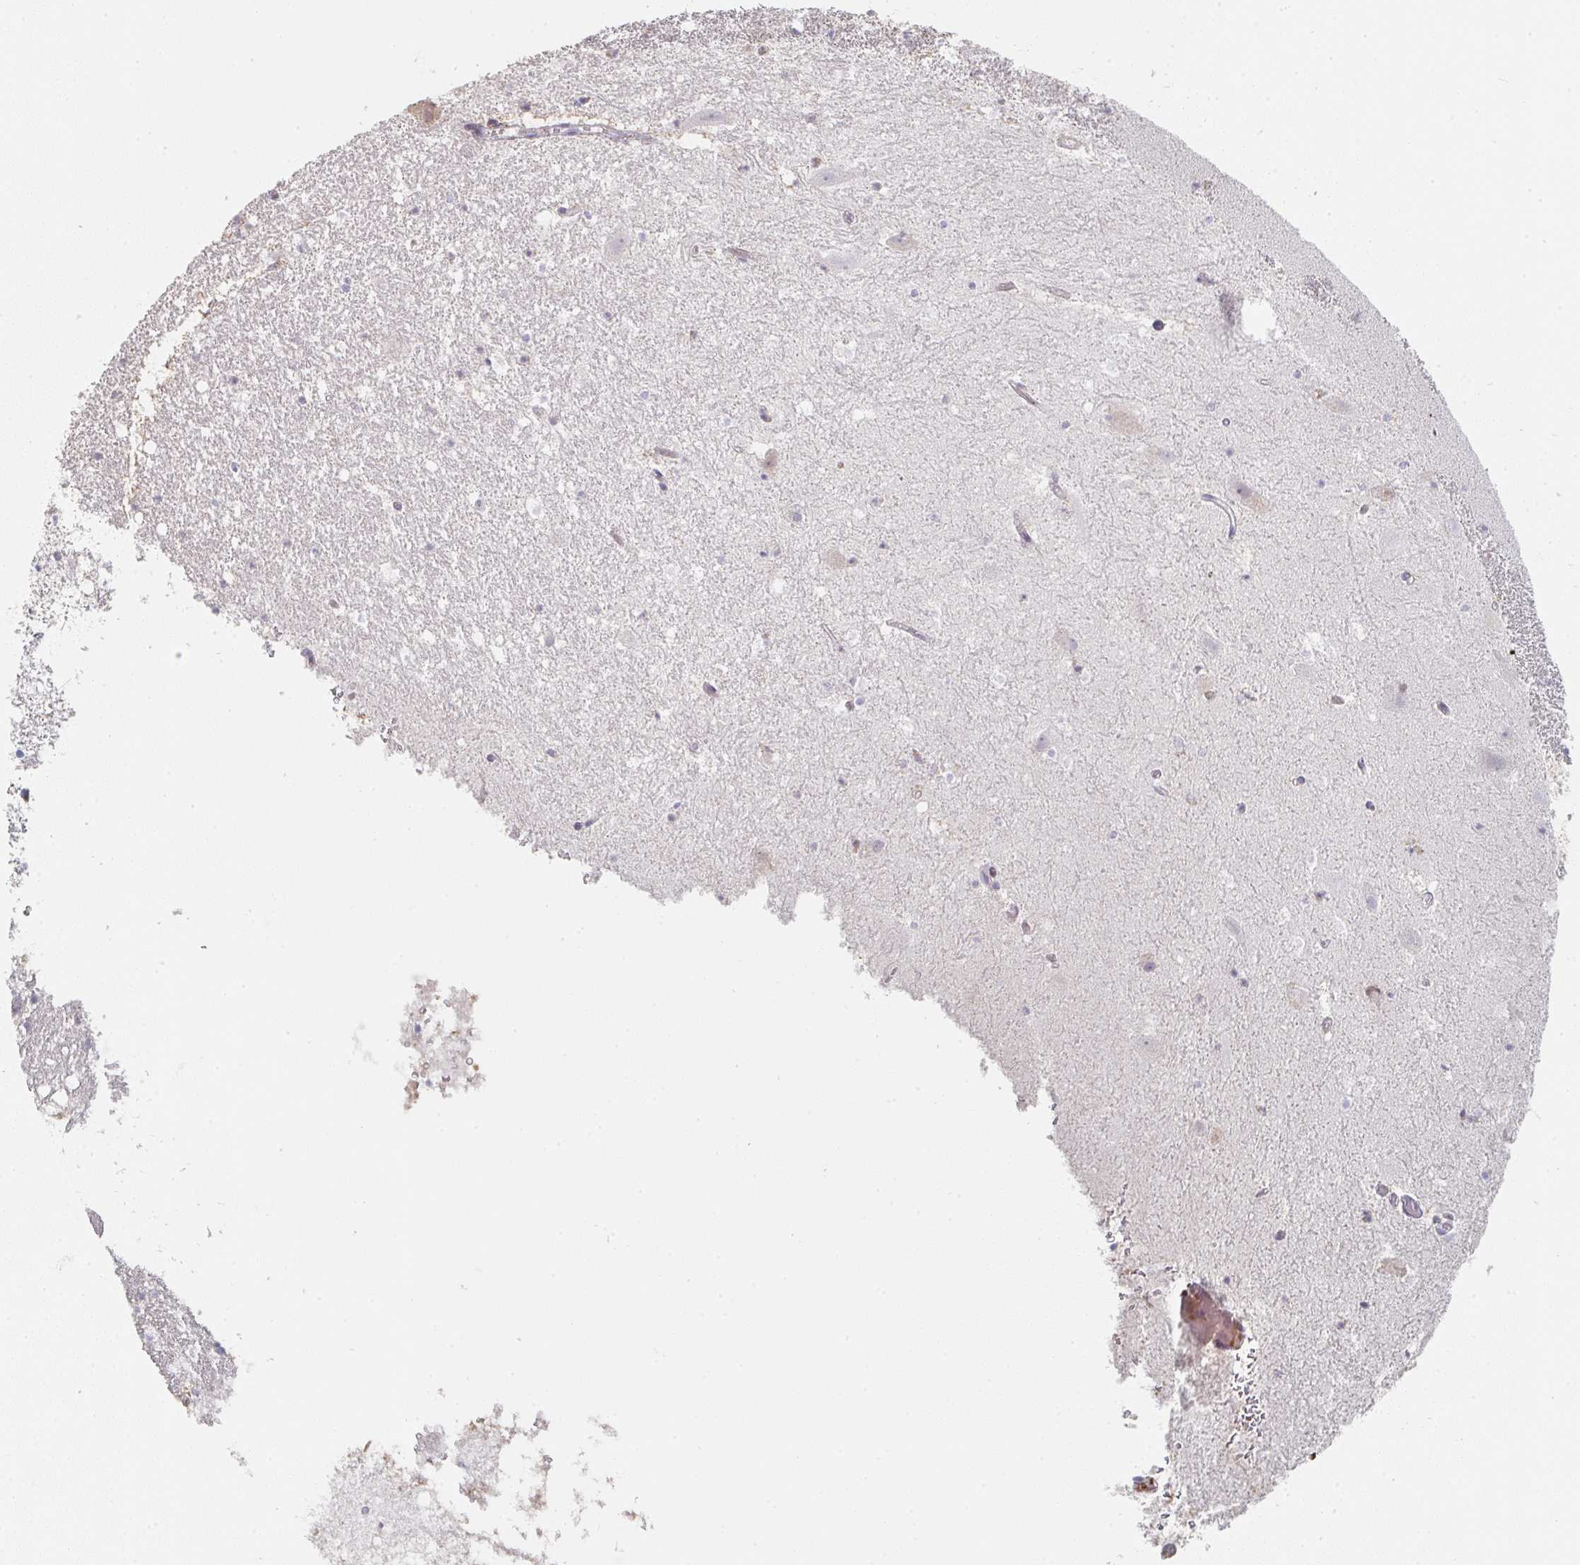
{"staining": {"intensity": "weak", "quantity": "<25%", "location": "cytoplasmic/membranous"}, "tissue": "hippocampus", "cell_type": "Glial cells", "image_type": "normal", "snomed": [{"axis": "morphology", "description": "Normal tissue, NOS"}, {"axis": "topography", "description": "Hippocampus"}], "caption": "Hippocampus stained for a protein using IHC demonstrates no positivity glial cells.", "gene": "ZNF526", "patient": {"sex": "female", "age": 42}}